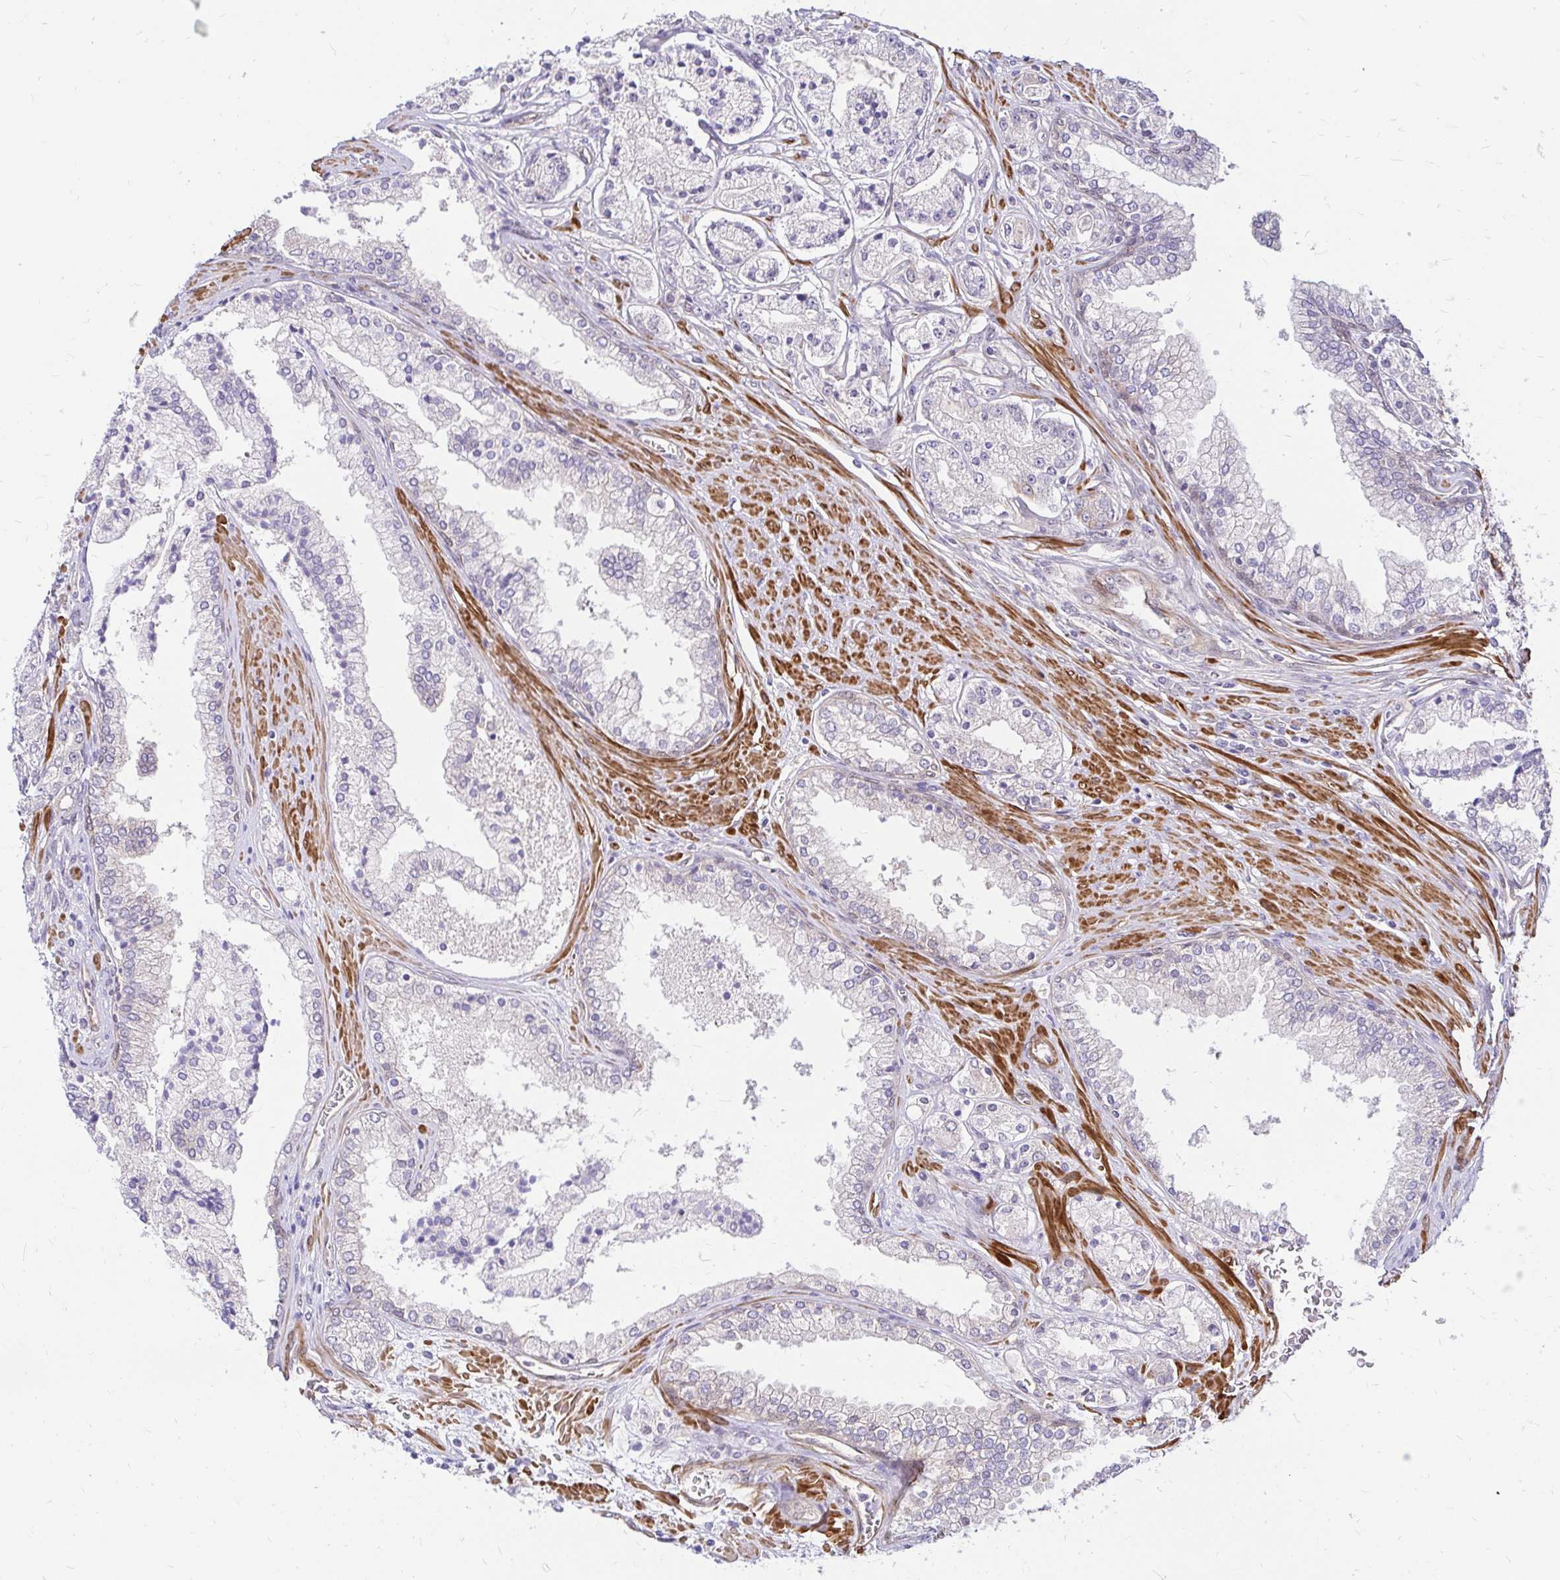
{"staining": {"intensity": "negative", "quantity": "none", "location": "none"}, "tissue": "prostate cancer", "cell_type": "Tumor cells", "image_type": "cancer", "snomed": [{"axis": "morphology", "description": "Adenocarcinoma, High grade"}, {"axis": "topography", "description": "Prostate"}], "caption": "Immunohistochemical staining of prostate high-grade adenocarcinoma exhibits no significant positivity in tumor cells.", "gene": "YAP1", "patient": {"sex": "male", "age": 66}}